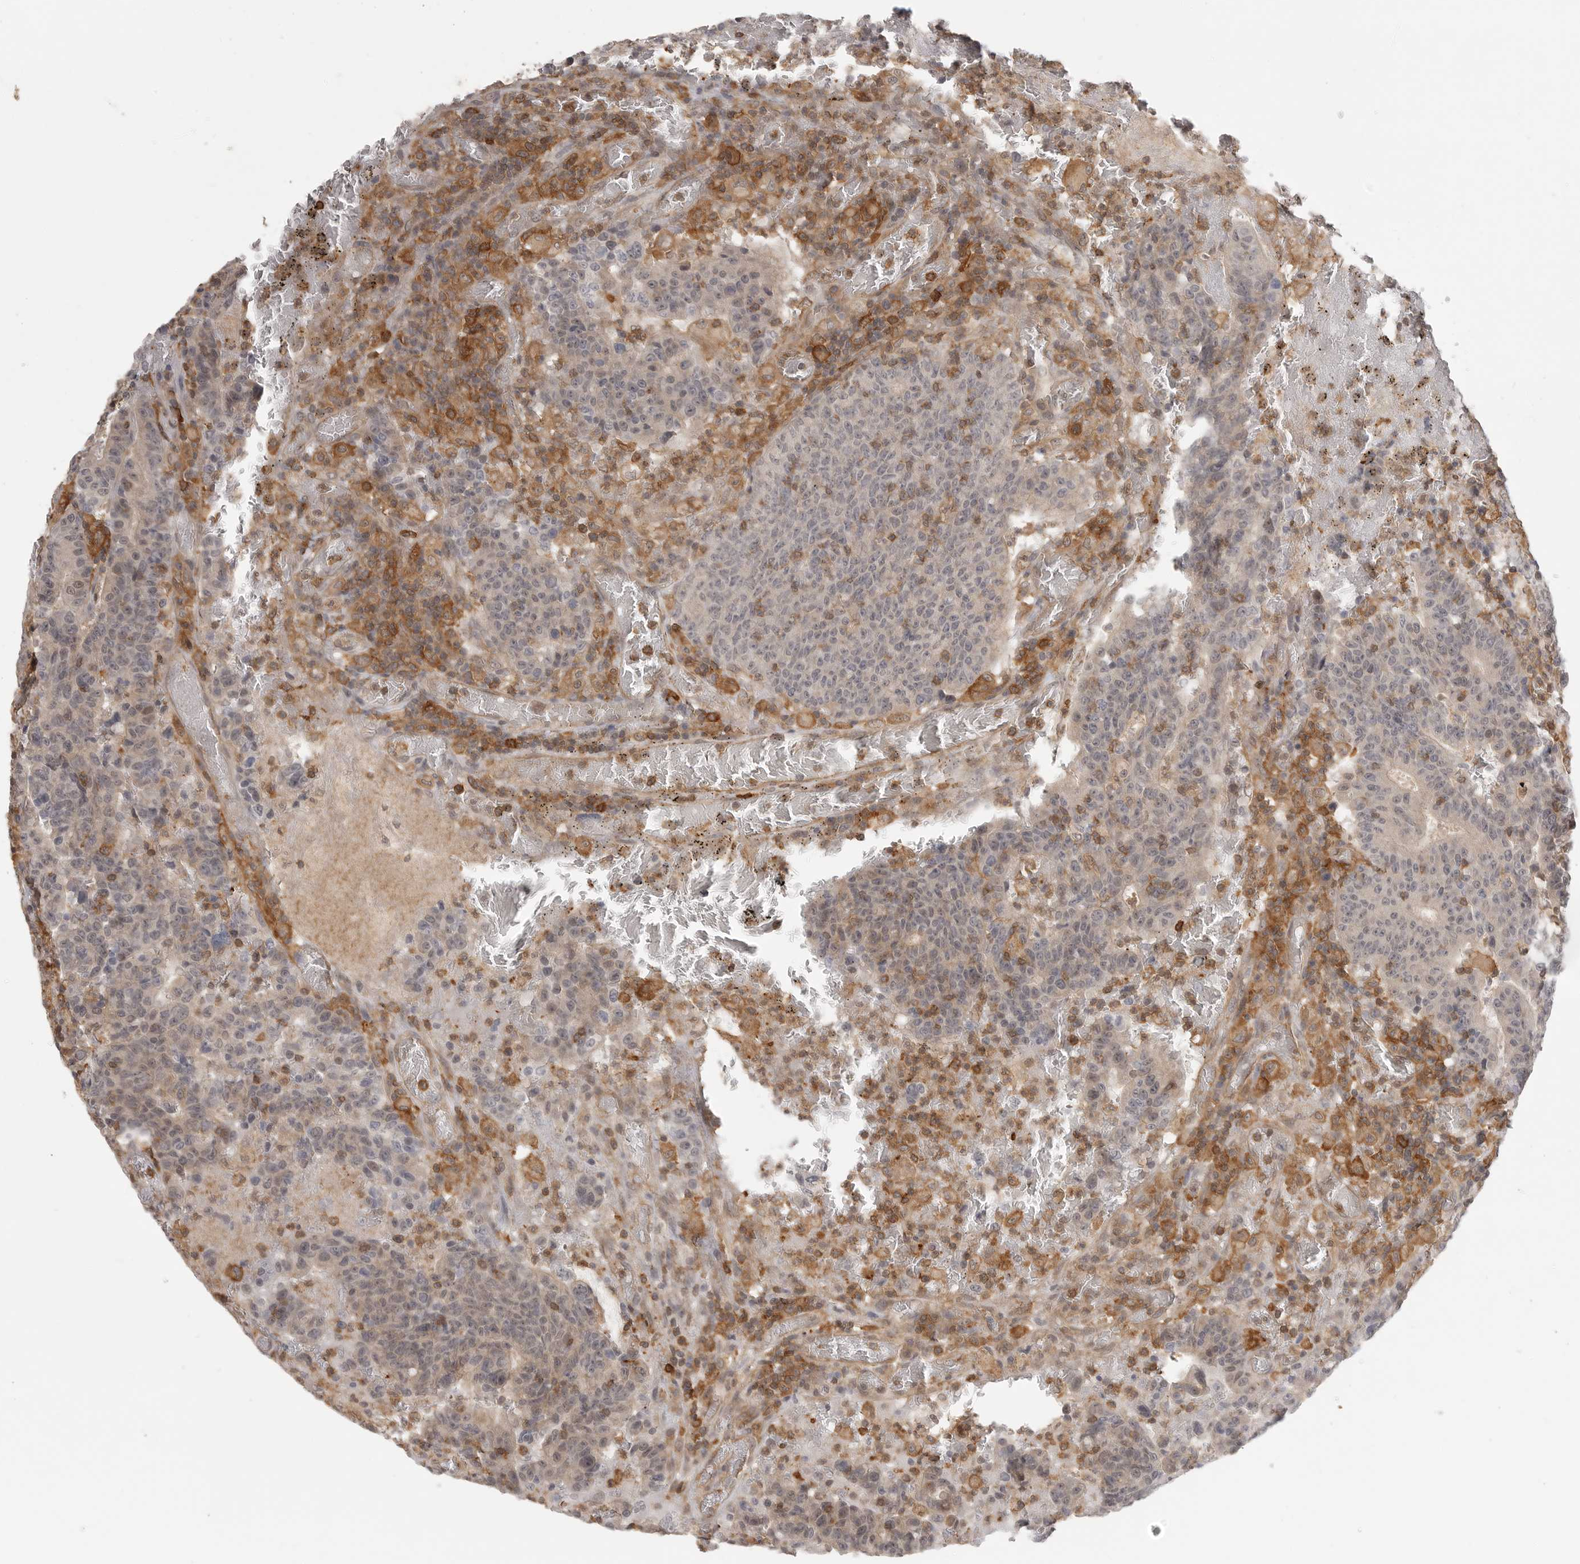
{"staining": {"intensity": "negative", "quantity": "none", "location": "none"}, "tissue": "colorectal cancer", "cell_type": "Tumor cells", "image_type": "cancer", "snomed": [{"axis": "morphology", "description": "Adenocarcinoma, NOS"}, {"axis": "topography", "description": "Colon"}], "caption": "An image of adenocarcinoma (colorectal) stained for a protein reveals no brown staining in tumor cells.", "gene": "DBNL", "patient": {"sex": "female", "age": 75}}